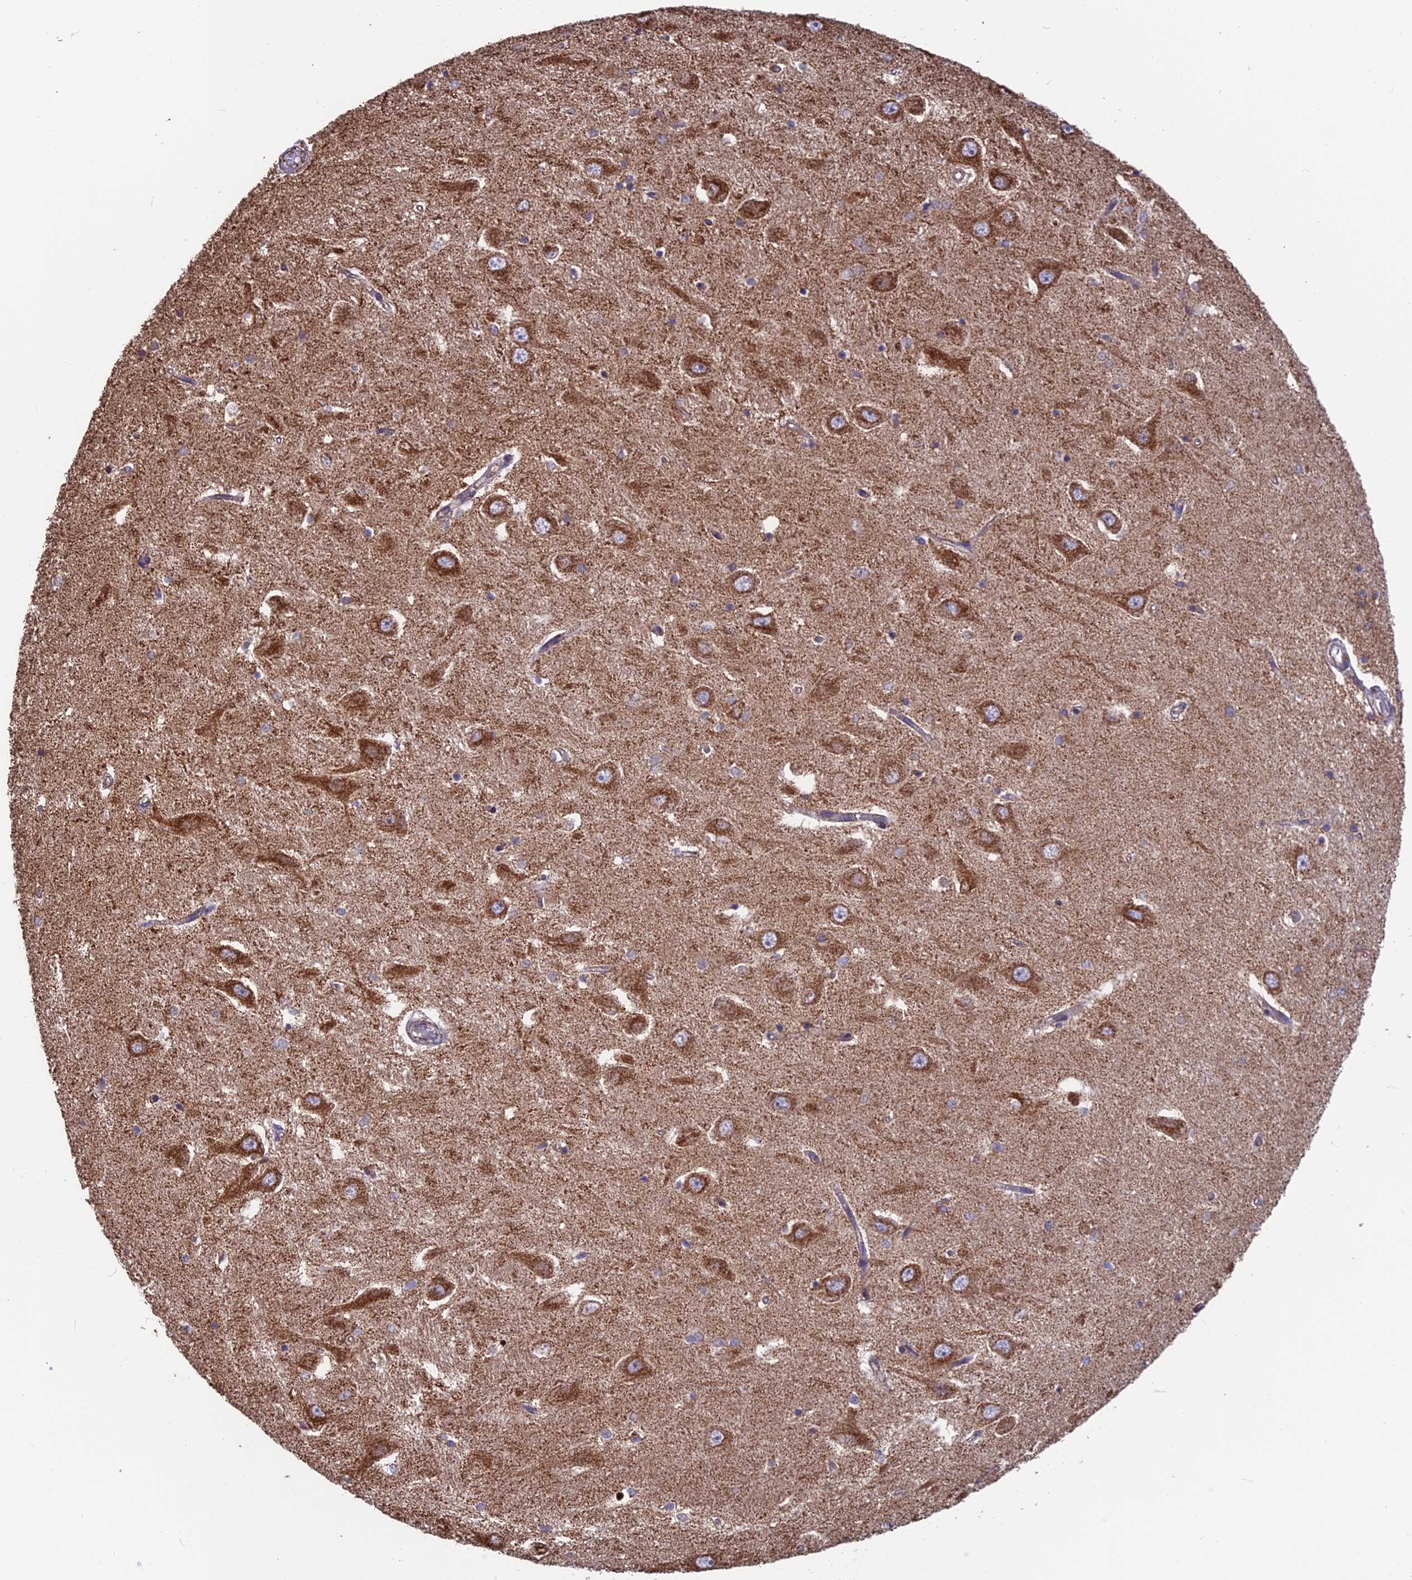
{"staining": {"intensity": "moderate", "quantity": "<25%", "location": "cytoplasmic/membranous"}, "tissue": "hippocampus", "cell_type": "Glial cells", "image_type": "normal", "snomed": [{"axis": "morphology", "description": "Normal tissue, NOS"}, {"axis": "topography", "description": "Hippocampus"}], "caption": "Protein expression analysis of unremarkable human hippocampus reveals moderate cytoplasmic/membranous positivity in approximately <25% of glial cells. (DAB (3,3'-diaminobenzidine) = brown stain, brightfield microscopy at high magnification).", "gene": "CS", "patient": {"sex": "male", "age": 45}}